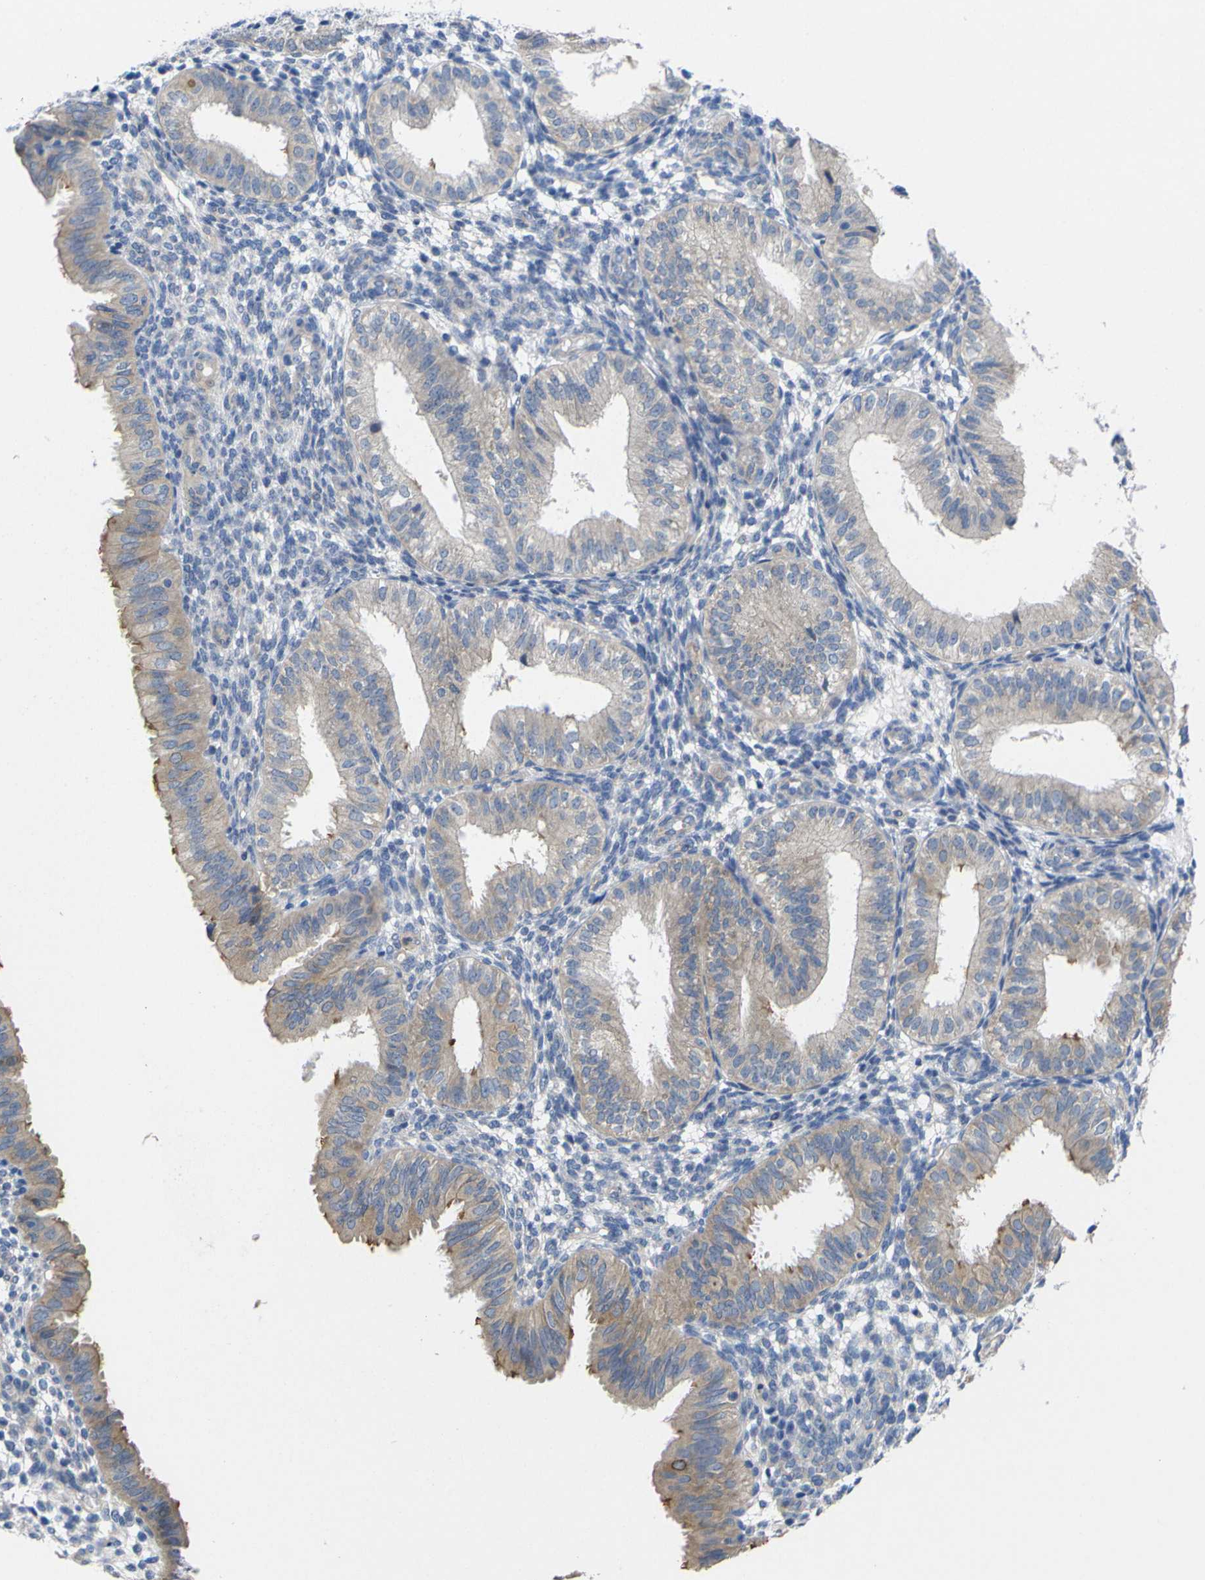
{"staining": {"intensity": "weak", "quantity": "<25%", "location": "cytoplasmic/membranous"}, "tissue": "endometrium", "cell_type": "Cells in endometrial stroma", "image_type": "normal", "snomed": [{"axis": "morphology", "description": "Normal tissue, NOS"}, {"axis": "topography", "description": "Endometrium"}], "caption": "The image demonstrates no staining of cells in endometrial stroma in unremarkable endometrium.", "gene": "USH1C", "patient": {"sex": "female", "age": 39}}